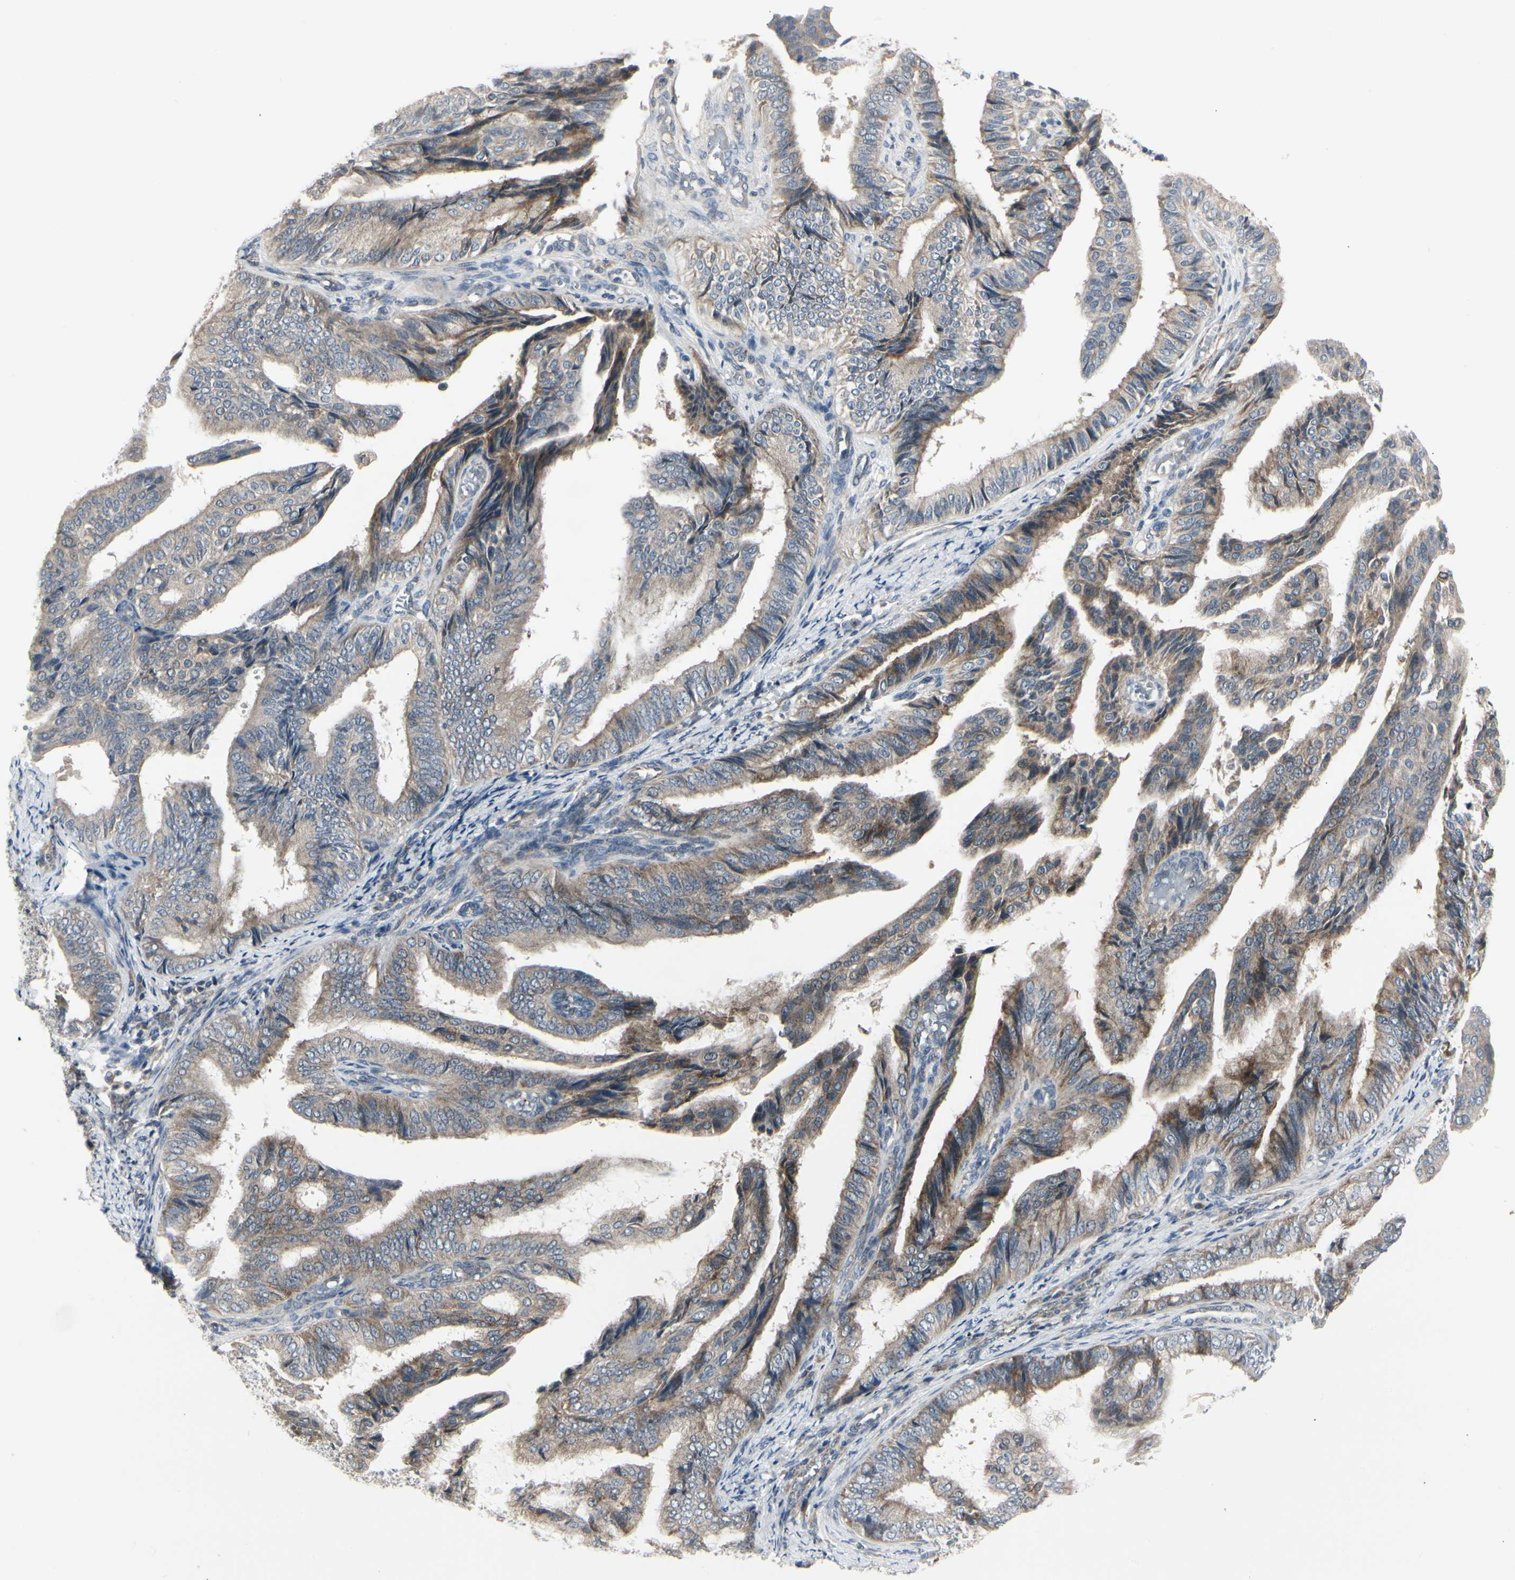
{"staining": {"intensity": "weak", "quantity": "25%-75%", "location": "cytoplasmic/membranous"}, "tissue": "endometrial cancer", "cell_type": "Tumor cells", "image_type": "cancer", "snomed": [{"axis": "morphology", "description": "Adenocarcinoma, NOS"}, {"axis": "topography", "description": "Endometrium"}], "caption": "The photomicrograph demonstrates immunohistochemical staining of endometrial cancer (adenocarcinoma). There is weak cytoplasmic/membranous staining is present in approximately 25%-75% of tumor cells.", "gene": "GRN", "patient": {"sex": "female", "age": 58}}